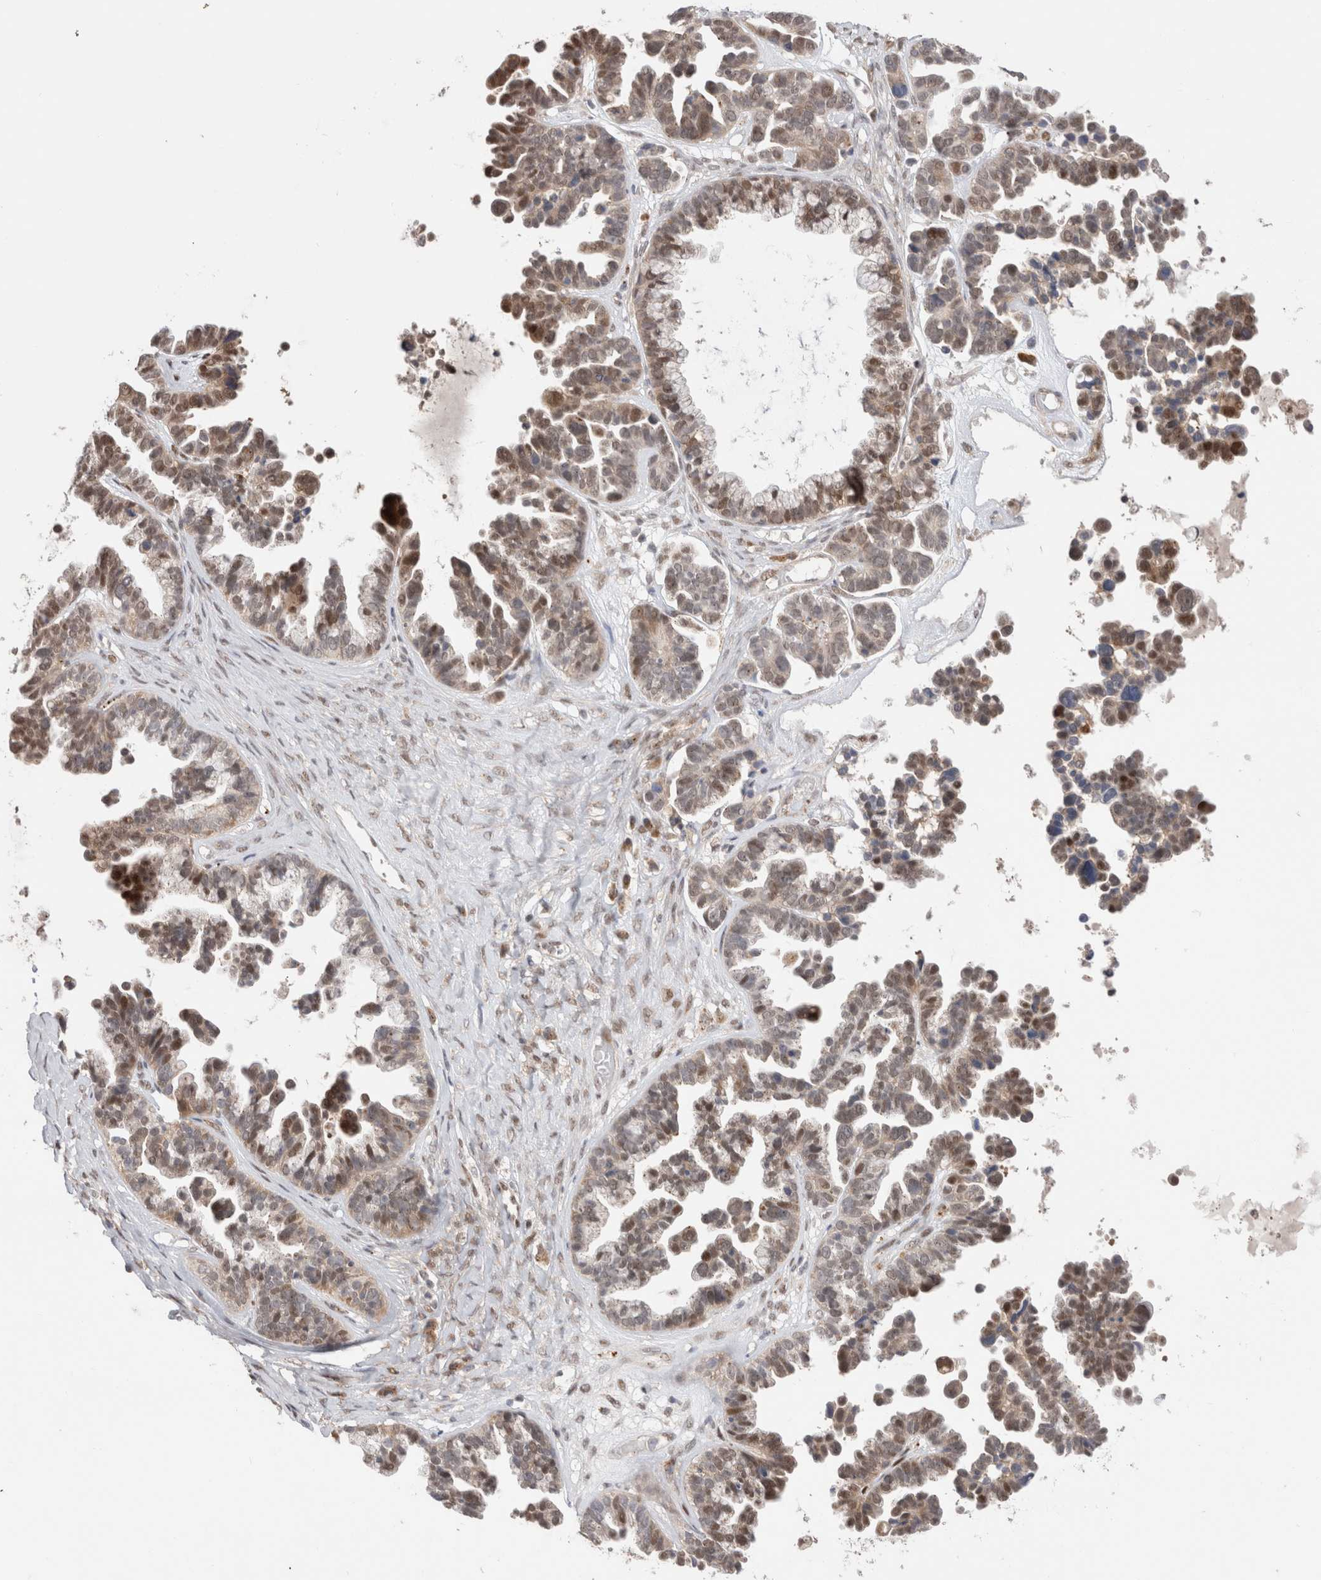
{"staining": {"intensity": "weak", "quantity": ">75%", "location": "cytoplasmic/membranous,nuclear"}, "tissue": "ovarian cancer", "cell_type": "Tumor cells", "image_type": "cancer", "snomed": [{"axis": "morphology", "description": "Cystadenocarcinoma, serous, NOS"}, {"axis": "topography", "description": "Ovary"}], "caption": "Serous cystadenocarcinoma (ovarian) stained with a protein marker reveals weak staining in tumor cells.", "gene": "SLC29A1", "patient": {"sex": "female", "age": 56}}